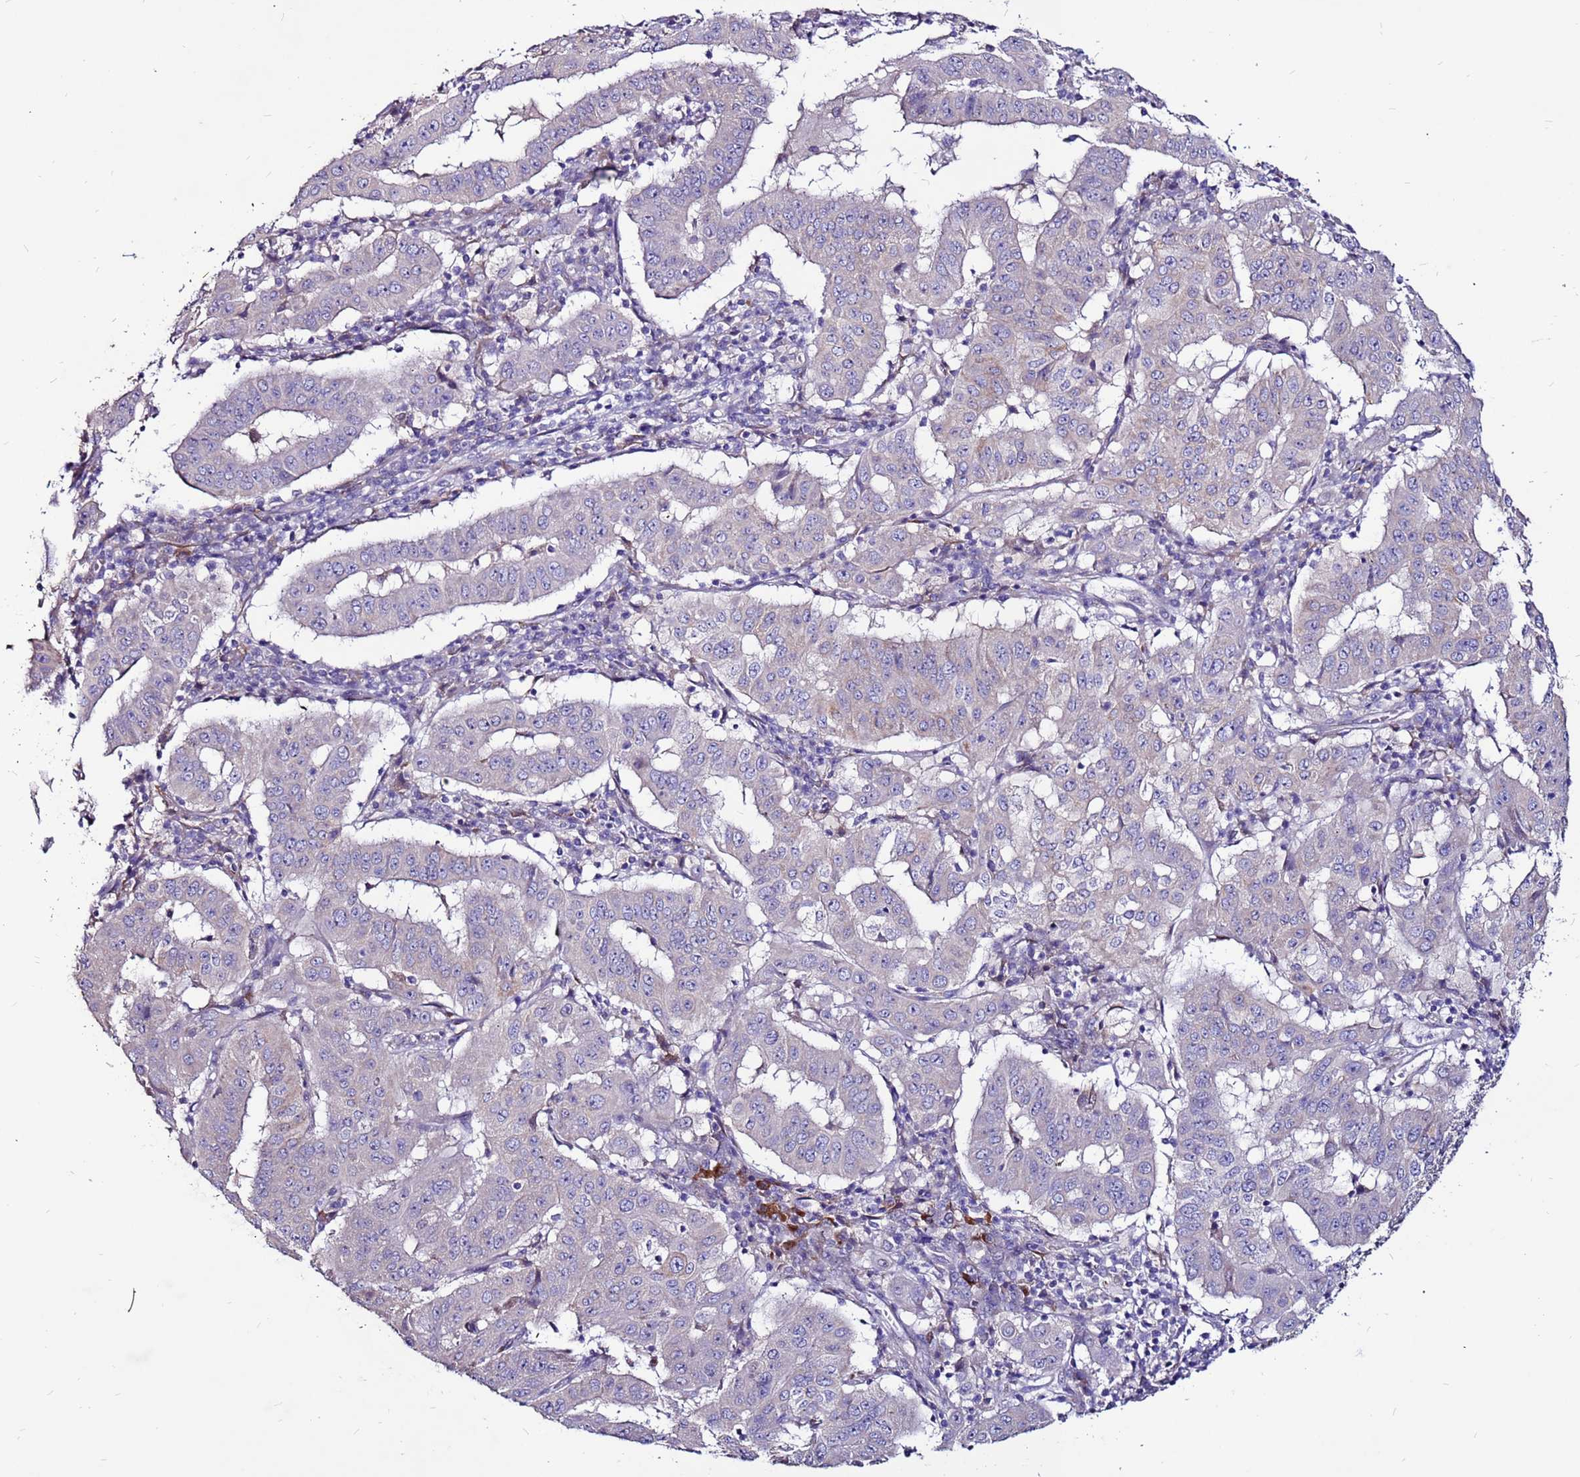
{"staining": {"intensity": "weak", "quantity": "<25%", "location": "cytoplasmic/membranous"}, "tissue": "pancreatic cancer", "cell_type": "Tumor cells", "image_type": "cancer", "snomed": [{"axis": "morphology", "description": "Adenocarcinoma, NOS"}, {"axis": "topography", "description": "Pancreas"}], "caption": "Protein analysis of adenocarcinoma (pancreatic) reveals no significant positivity in tumor cells.", "gene": "SLC44A3", "patient": {"sex": "male", "age": 63}}